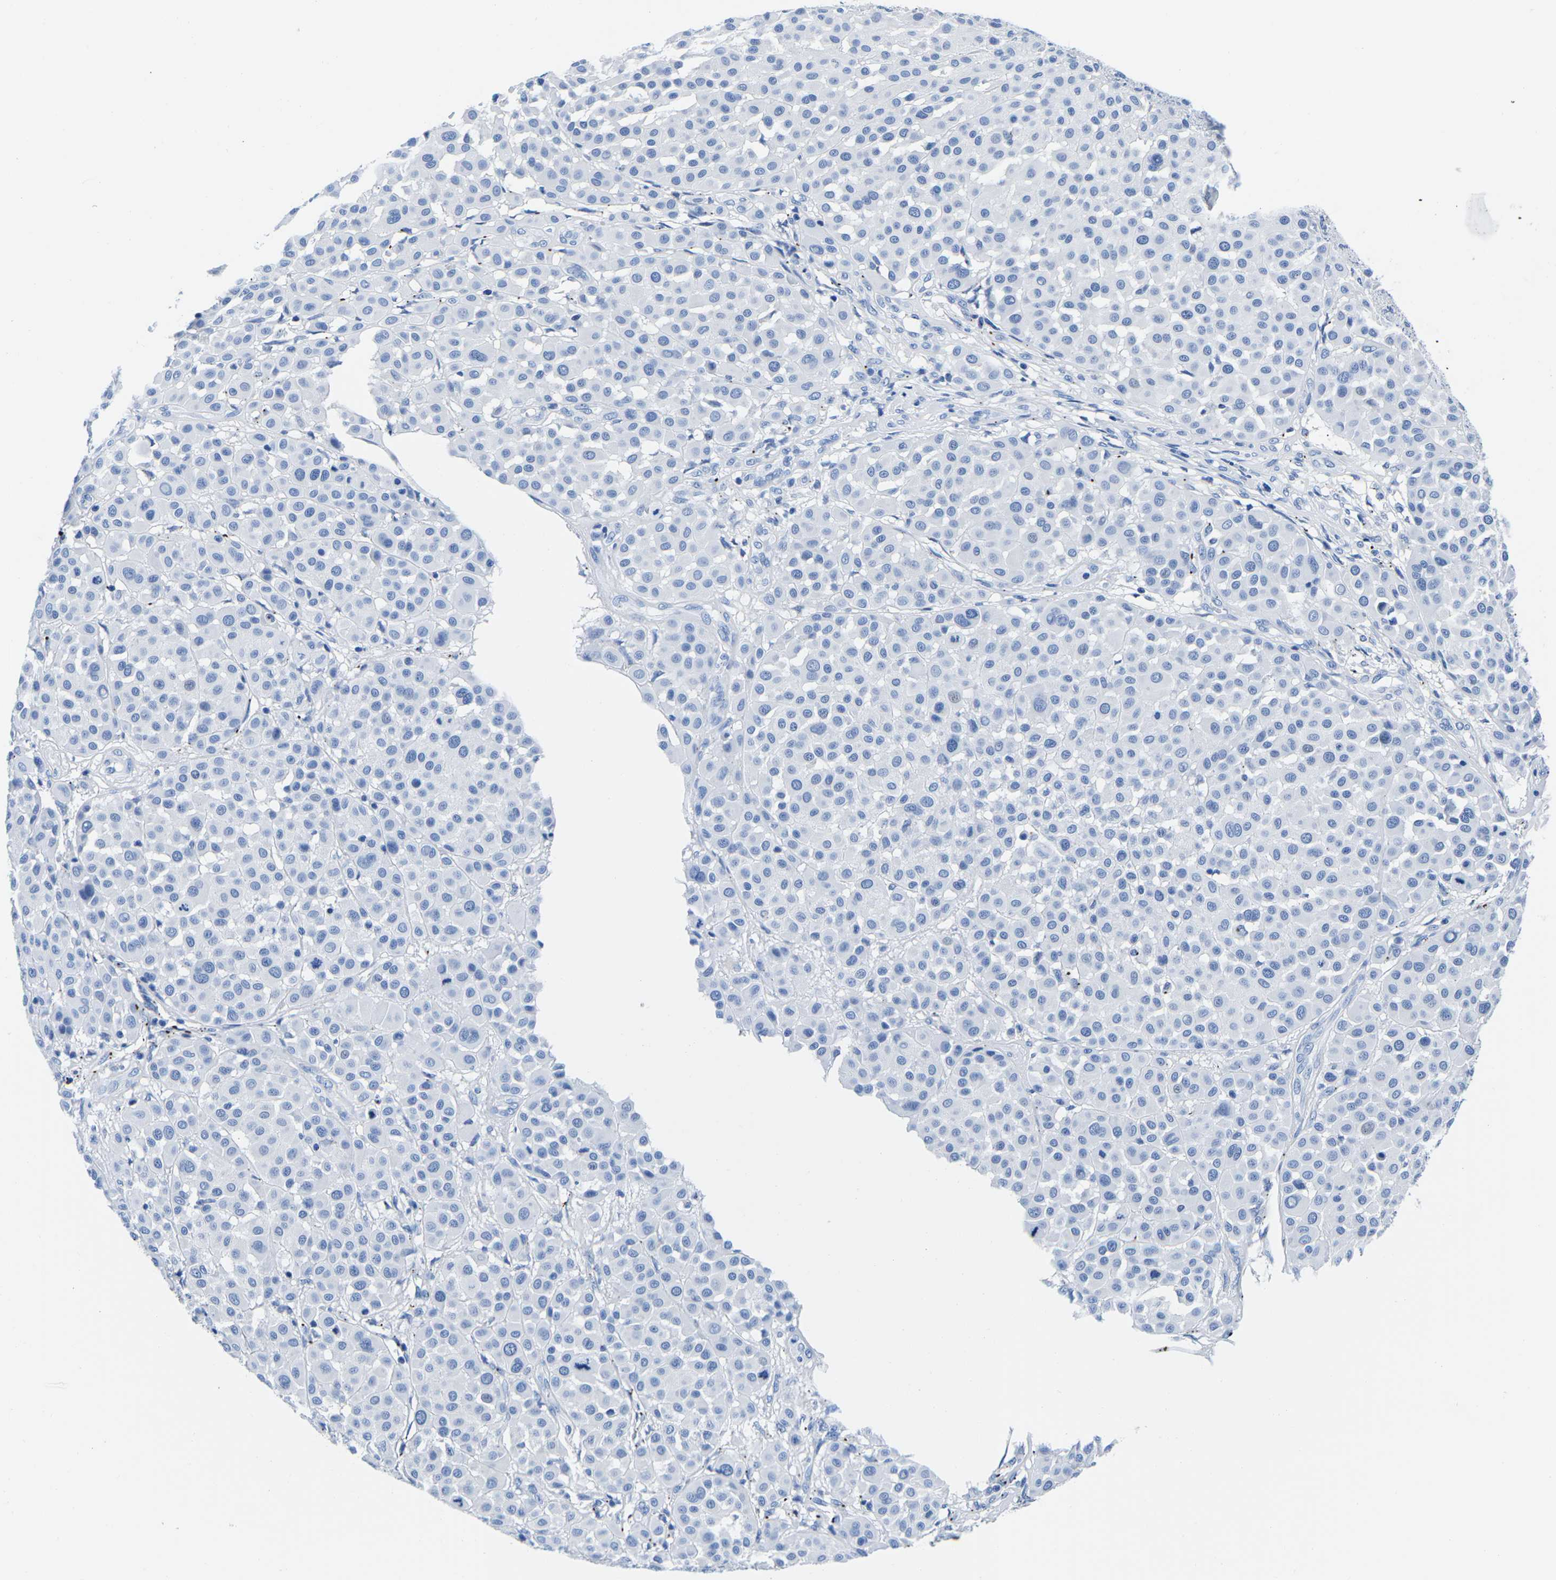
{"staining": {"intensity": "negative", "quantity": "none", "location": "none"}, "tissue": "melanoma", "cell_type": "Tumor cells", "image_type": "cancer", "snomed": [{"axis": "morphology", "description": "Malignant melanoma, Metastatic site"}, {"axis": "topography", "description": "Soft tissue"}], "caption": "The immunohistochemistry histopathology image has no significant expression in tumor cells of melanoma tissue. (DAB (3,3'-diaminobenzidine) immunohistochemistry (IHC) visualized using brightfield microscopy, high magnification).", "gene": "CYP1A2", "patient": {"sex": "male", "age": 41}}